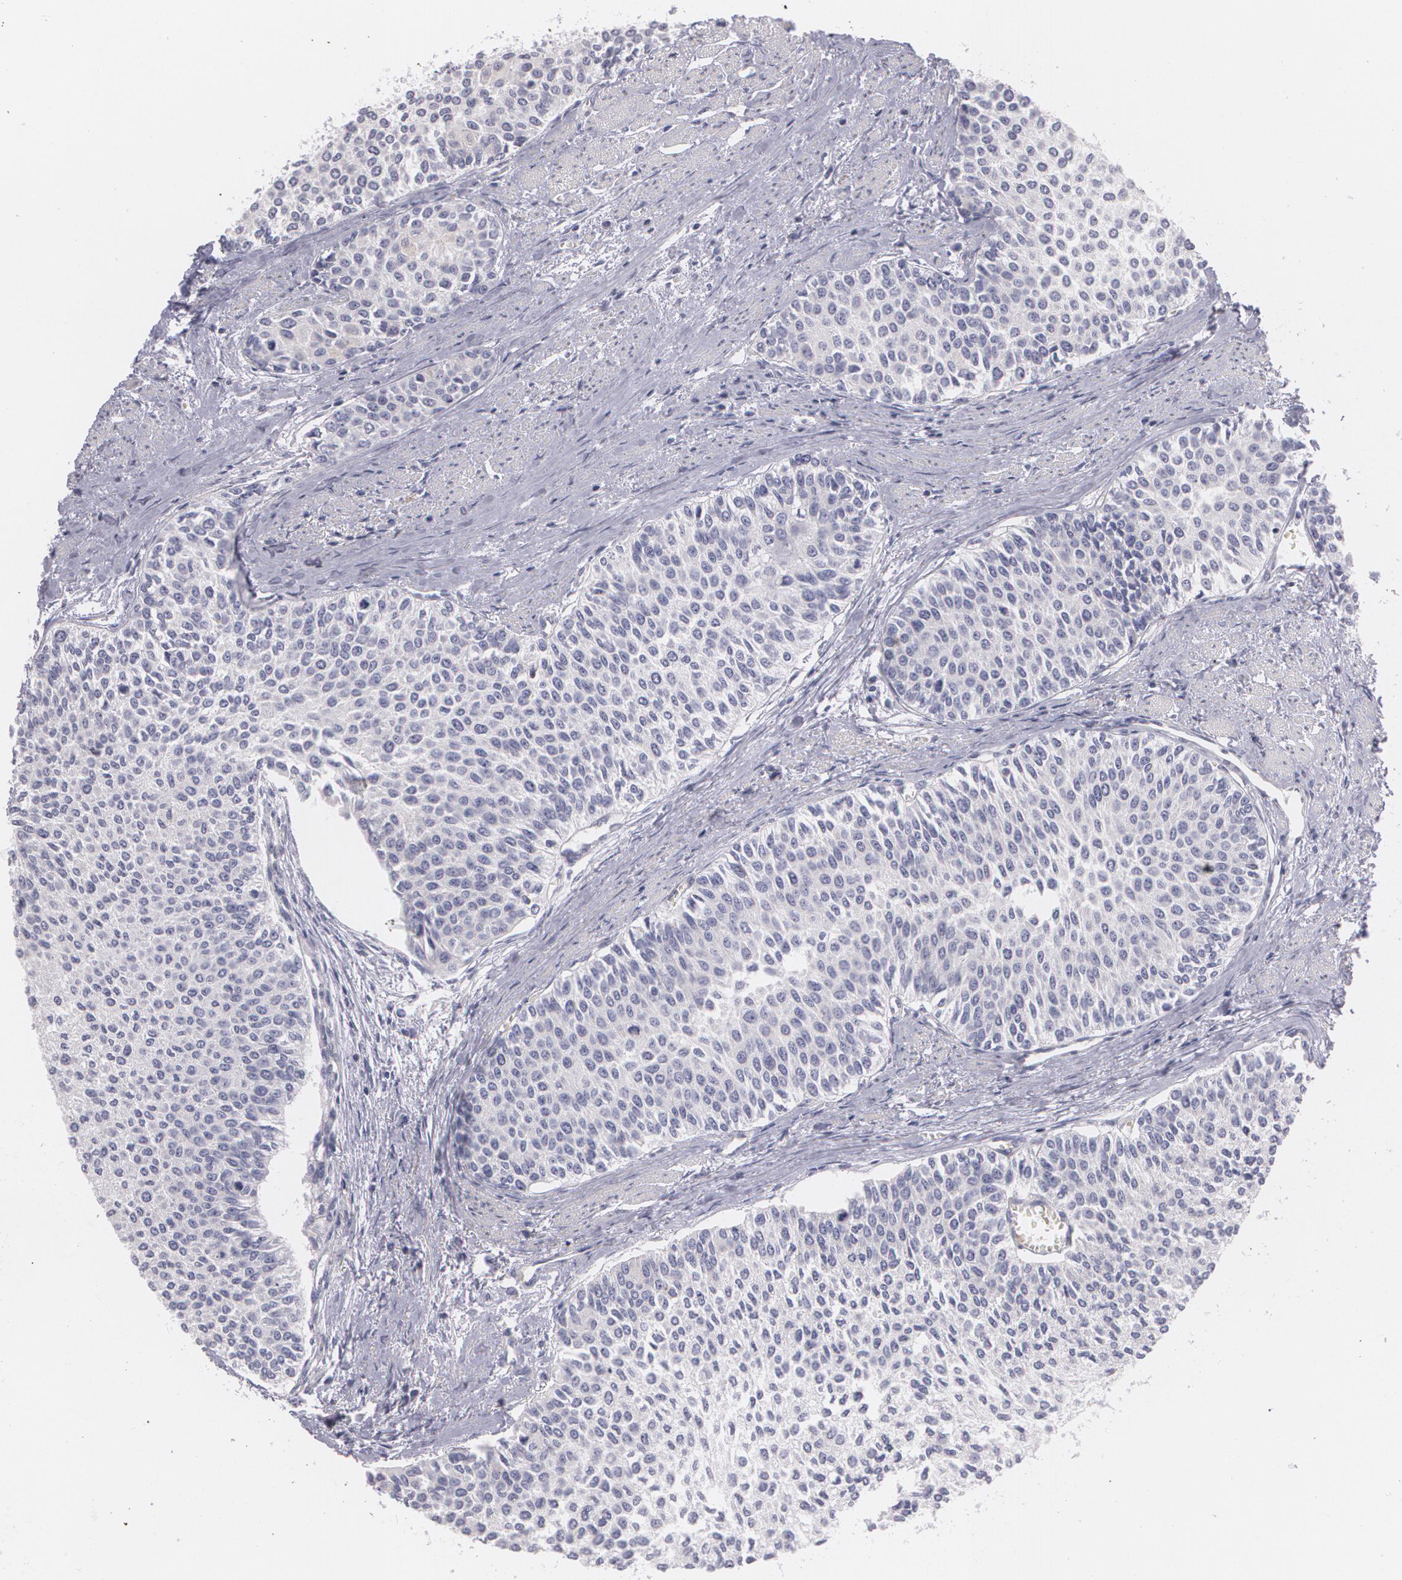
{"staining": {"intensity": "negative", "quantity": "none", "location": "none"}, "tissue": "urothelial cancer", "cell_type": "Tumor cells", "image_type": "cancer", "snomed": [{"axis": "morphology", "description": "Urothelial carcinoma, Low grade"}, {"axis": "topography", "description": "Urinary bladder"}], "caption": "This is an immunohistochemistry (IHC) image of human urothelial carcinoma (low-grade). There is no positivity in tumor cells.", "gene": "ZBTB16", "patient": {"sex": "female", "age": 73}}